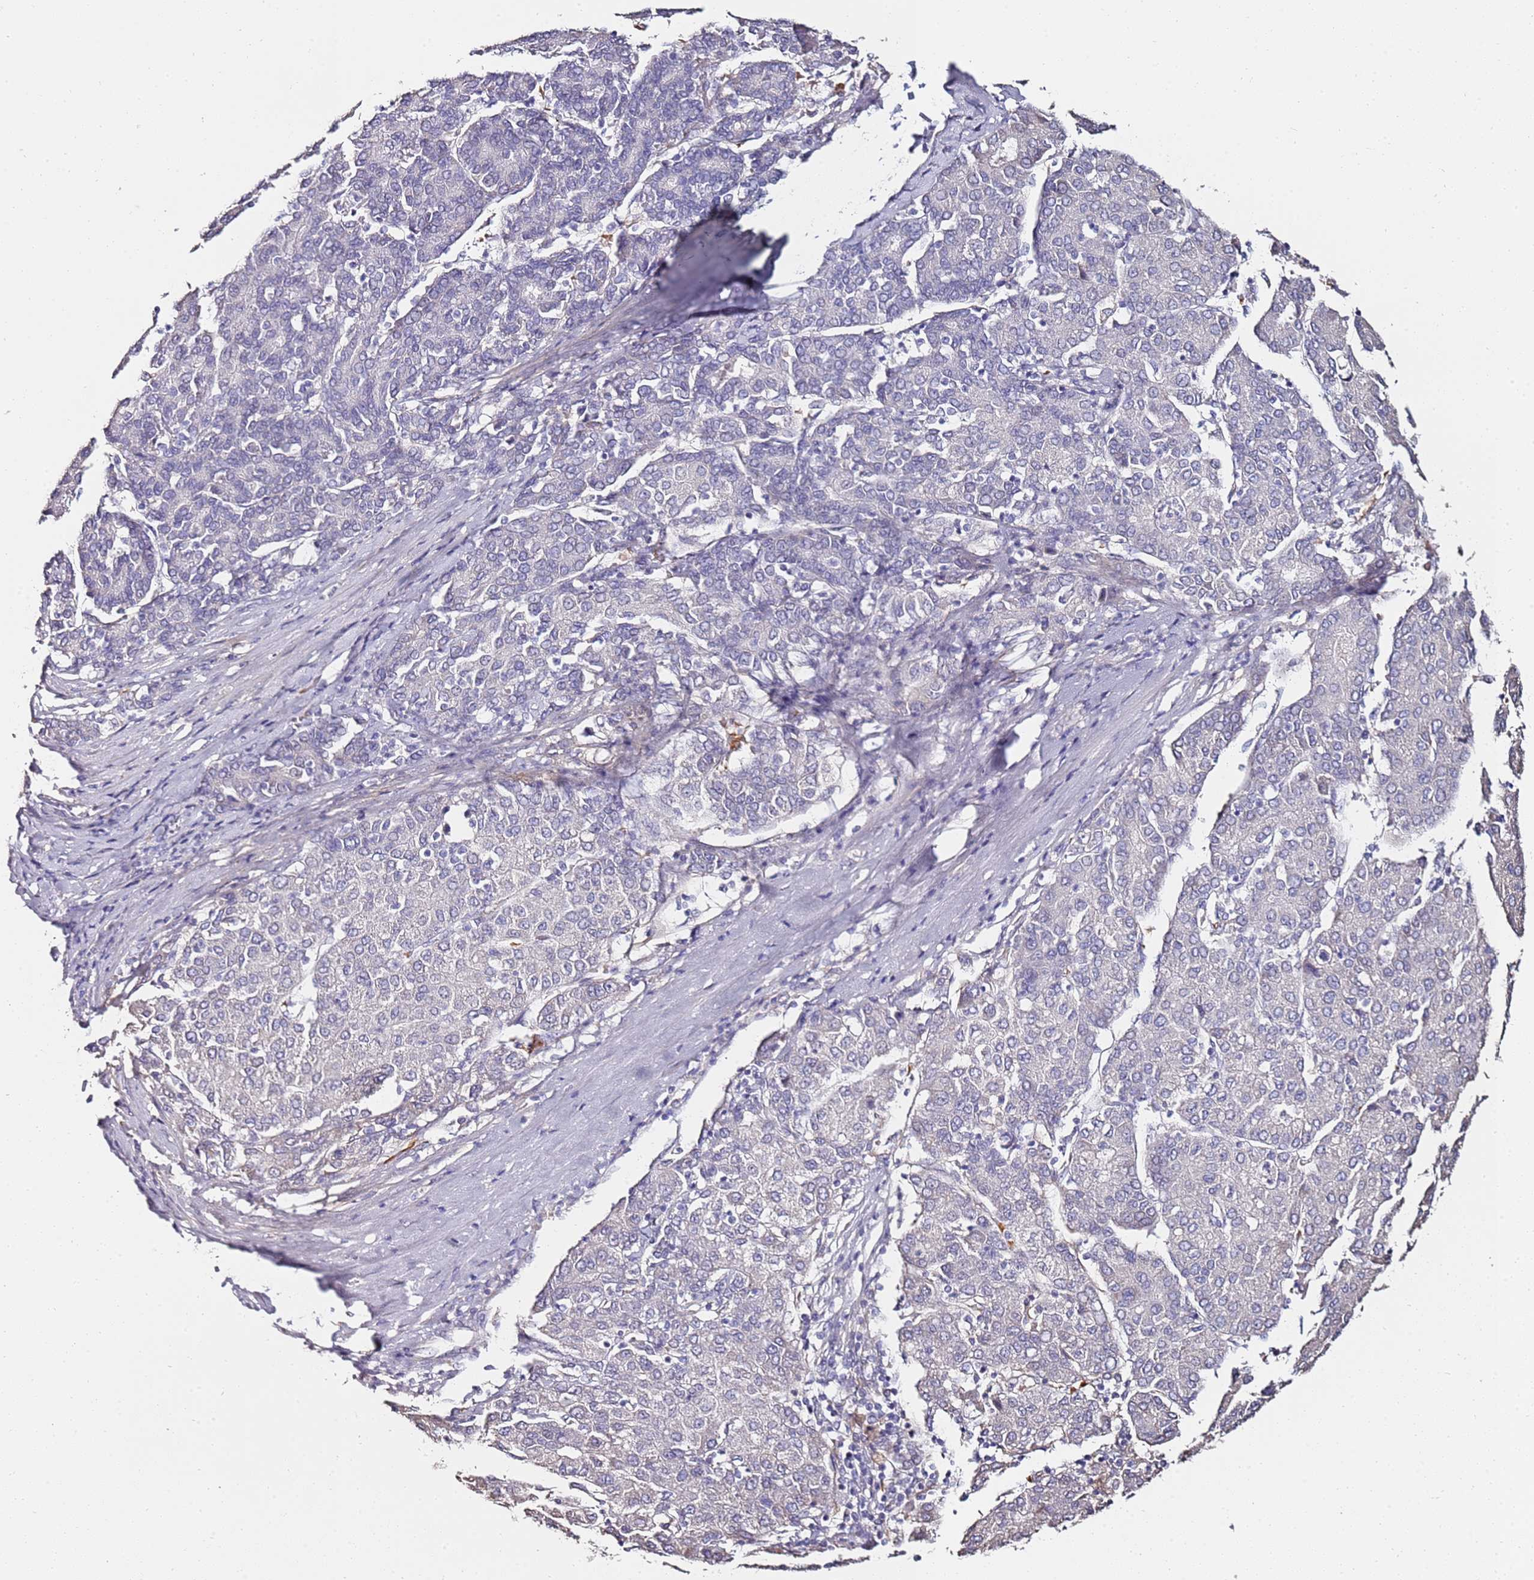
{"staining": {"intensity": "negative", "quantity": "none", "location": "none"}, "tissue": "liver cancer", "cell_type": "Tumor cells", "image_type": "cancer", "snomed": [{"axis": "morphology", "description": "Carcinoma, Hepatocellular, NOS"}, {"axis": "topography", "description": "Liver"}], "caption": "Hepatocellular carcinoma (liver) stained for a protein using immunohistochemistry (IHC) demonstrates no expression tumor cells.", "gene": "C3orf80", "patient": {"sex": "male", "age": 65}}